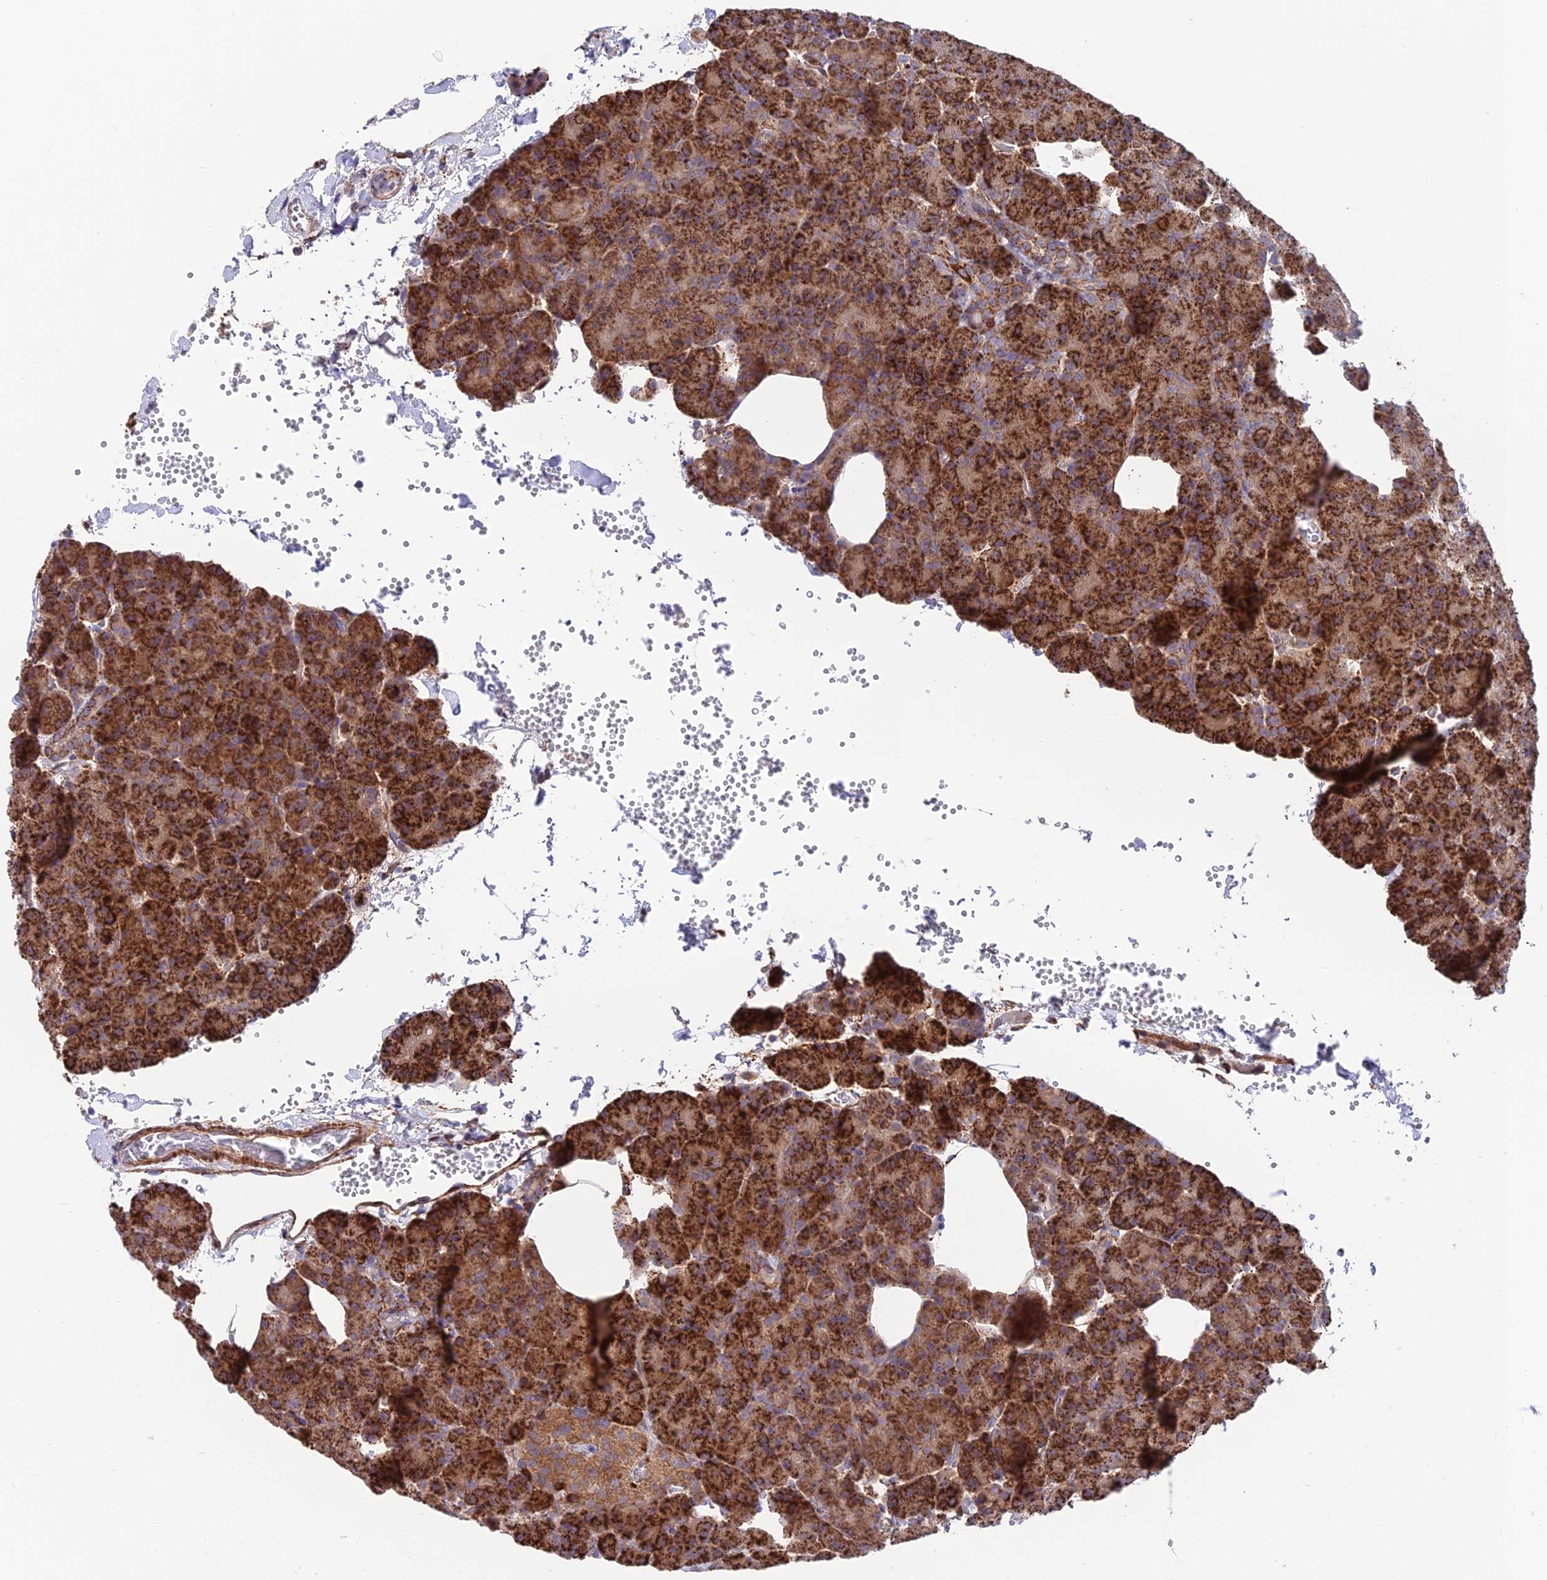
{"staining": {"intensity": "strong", "quantity": ">75%", "location": "cytoplasmic/membranous"}, "tissue": "pancreas", "cell_type": "Exocrine glandular cells", "image_type": "normal", "snomed": [{"axis": "morphology", "description": "Normal tissue, NOS"}, {"axis": "morphology", "description": "Carcinoid, malignant, NOS"}, {"axis": "topography", "description": "Pancreas"}], "caption": "Immunohistochemistry micrograph of benign pancreas stained for a protein (brown), which exhibits high levels of strong cytoplasmic/membranous positivity in approximately >75% of exocrine glandular cells.", "gene": "TIGD6", "patient": {"sex": "female", "age": 35}}